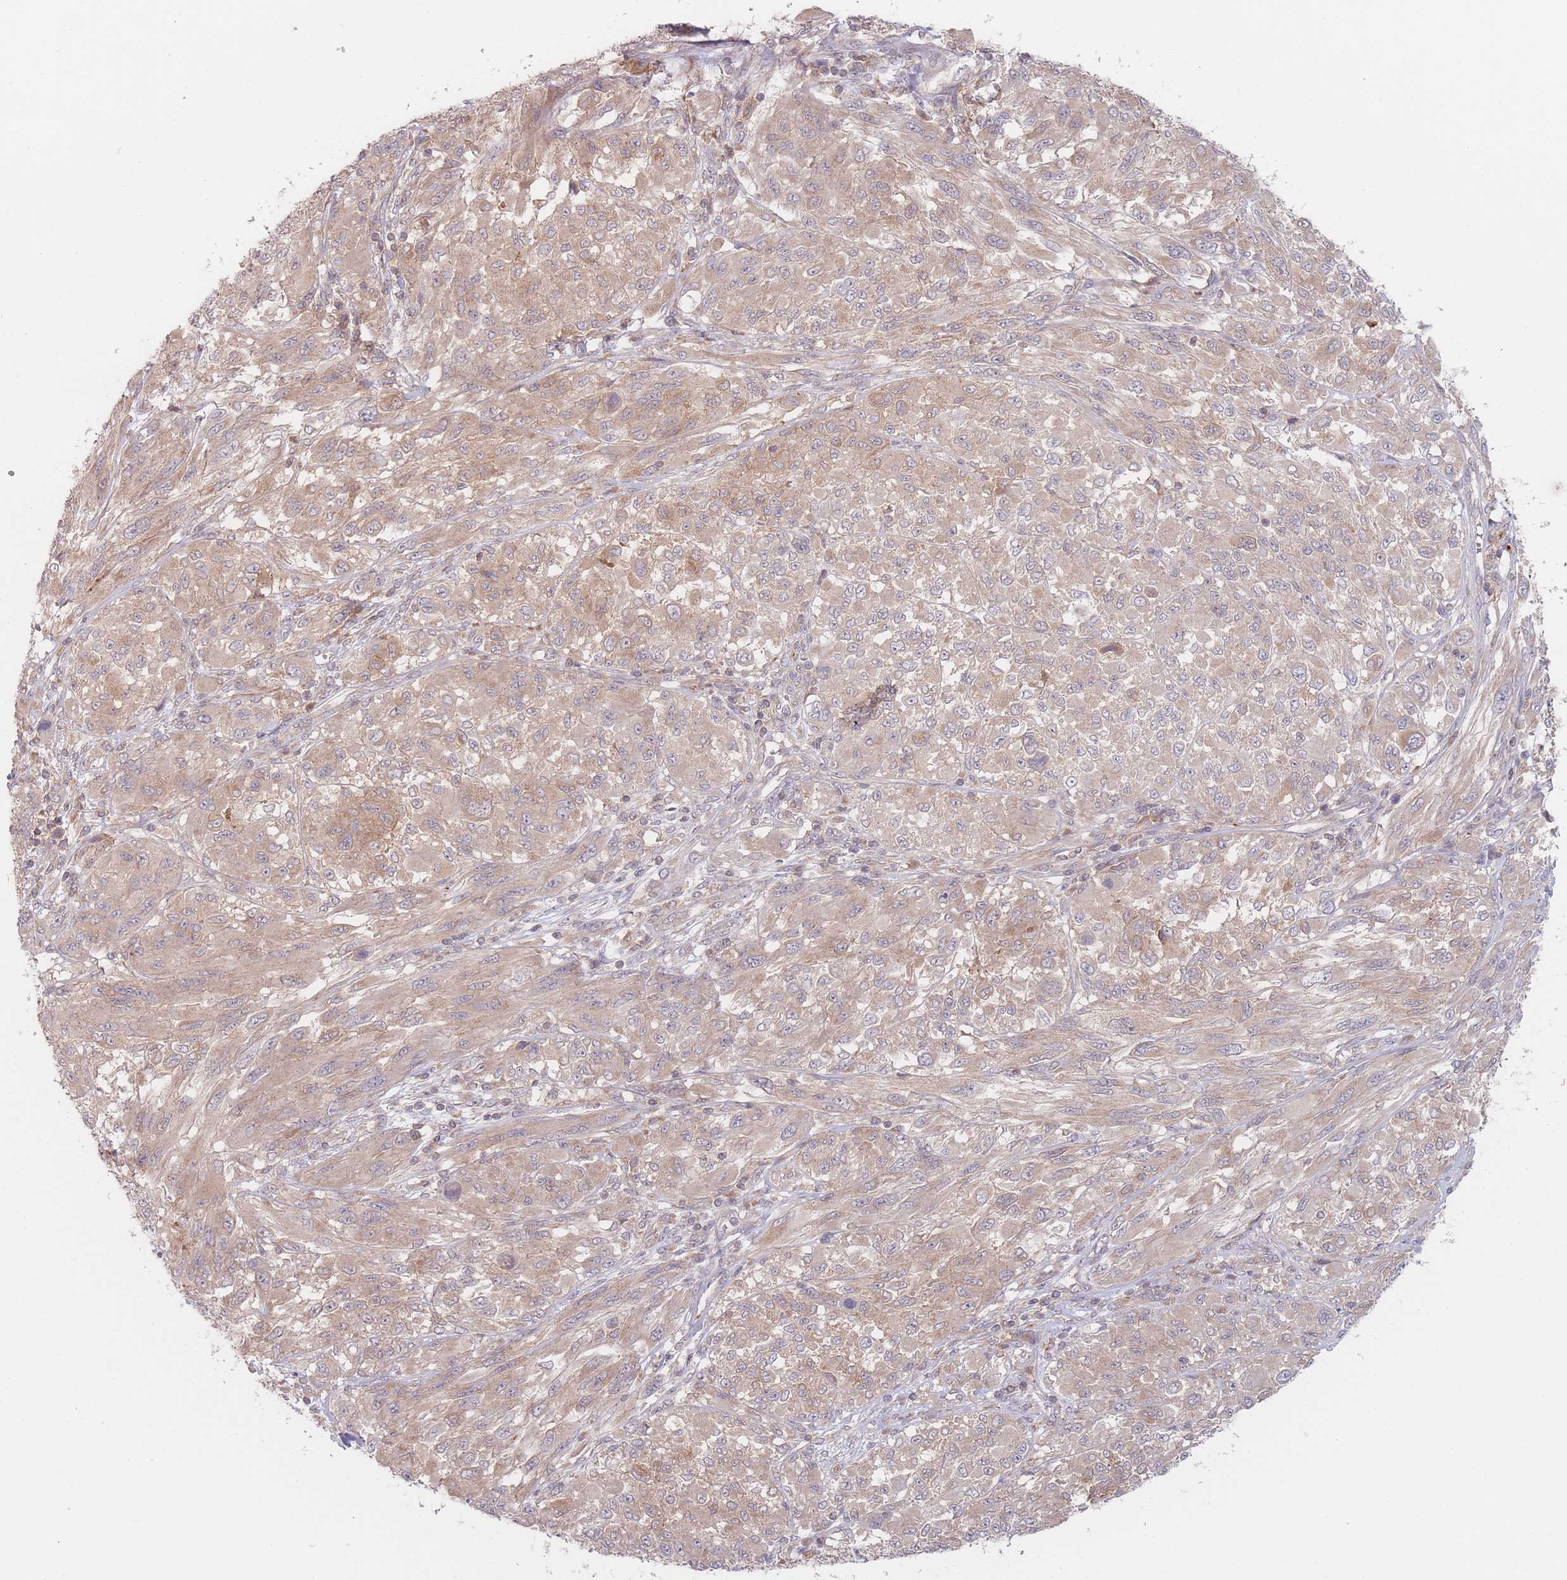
{"staining": {"intensity": "weak", "quantity": ">75%", "location": "cytoplasmic/membranous"}, "tissue": "melanoma", "cell_type": "Tumor cells", "image_type": "cancer", "snomed": [{"axis": "morphology", "description": "Malignant melanoma, NOS"}, {"axis": "topography", "description": "Skin"}], "caption": "IHC (DAB (3,3'-diaminobenzidine)) staining of melanoma reveals weak cytoplasmic/membranous protein expression in approximately >75% of tumor cells. (DAB = brown stain, brightfield microscopy at high magnification).", "gene": "PPM1A", "patient": {"sex": "female", "age": 91}}